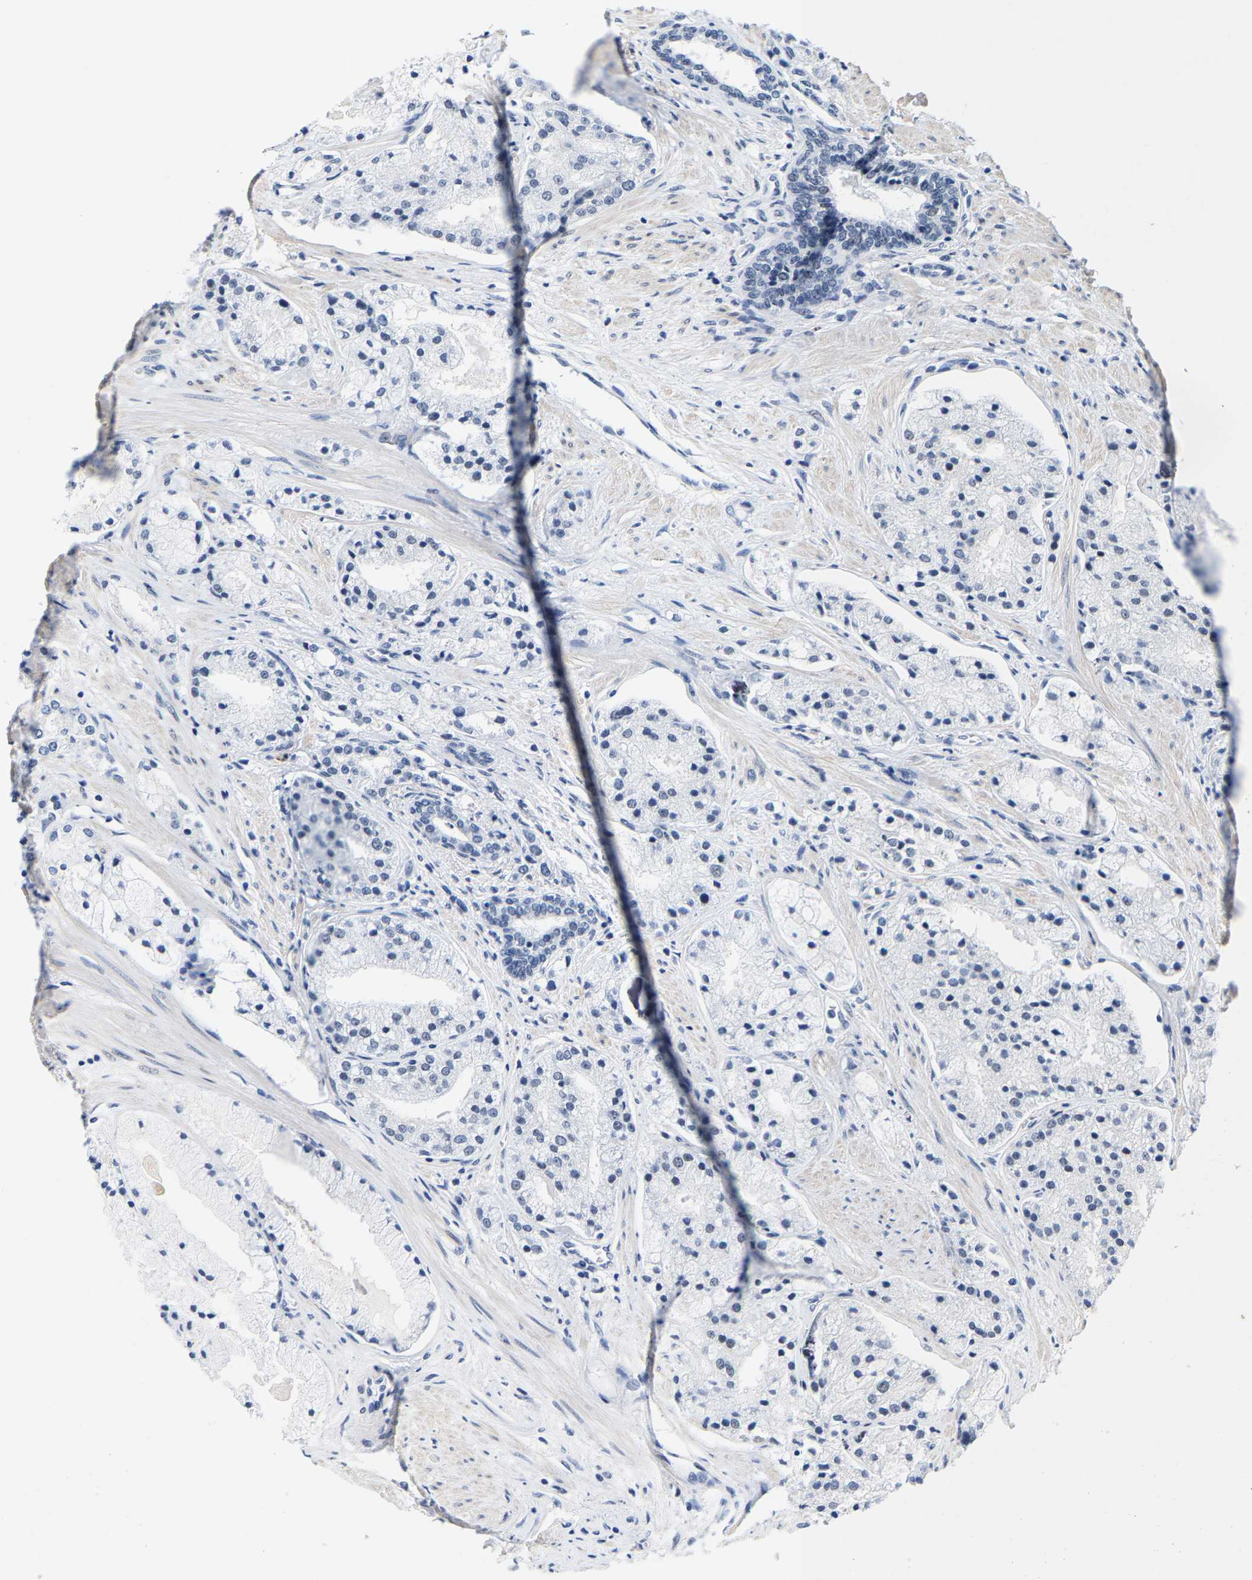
{"staining": {"intensity": "negative", "quantity": "none", "location": "none"}, "tissue": "prostate cancer", "cell_type": "Tumor cells", "image_type": "cancer", "snomed": [{"axis": "morphology", "description": "Adenocarcinoma, High grade"}, {"axis": "topography", "description": "Prostate"}], "caption": "Immunohistochemistry image of prostate adenocarcinoma (high-grade) stained for a protein (brown), which exhibits no positivity in tumor cells.", "gene": "SETD1B", "patient": {"sex": "male", "age": 50}}